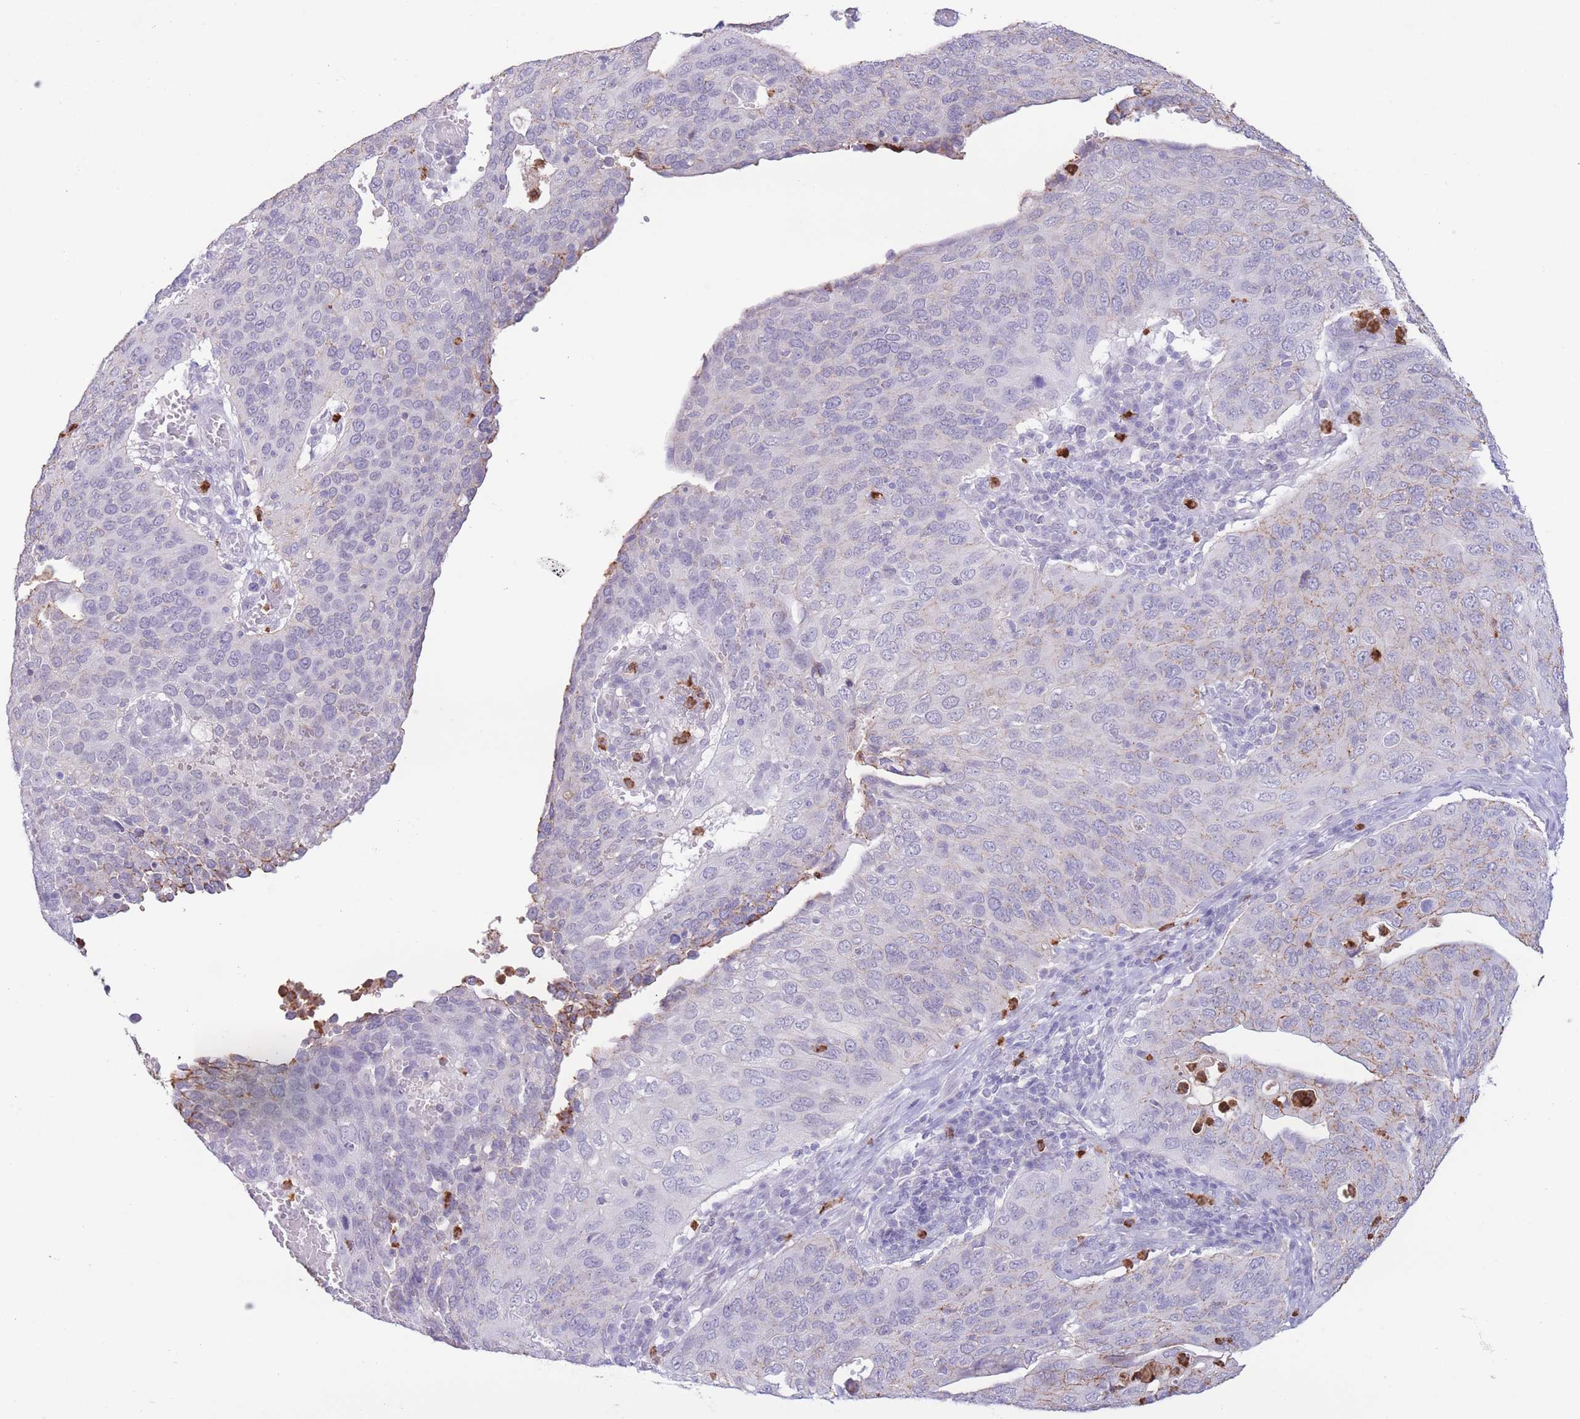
{"staining": {"intensity": "weak", "quantity": "<25%", "location": "cytoplasmic/membranous"}, "tissue": "cervical cancer", "cell_type": "Tumor cells", "image_type": "cancer", "snomed": [{"axis": "morphology", "description": "Squamous cell carcinoma, NOS"}, {"axis": "topography", "description": "Cervix"}], "caption": "IHC histopathology image of human cervical cancer stained for a protein (brown), which reveals no positivity in tumor cells.", "gene": "LCLAT1", "patient": {"sex": "female", "age": 36}}